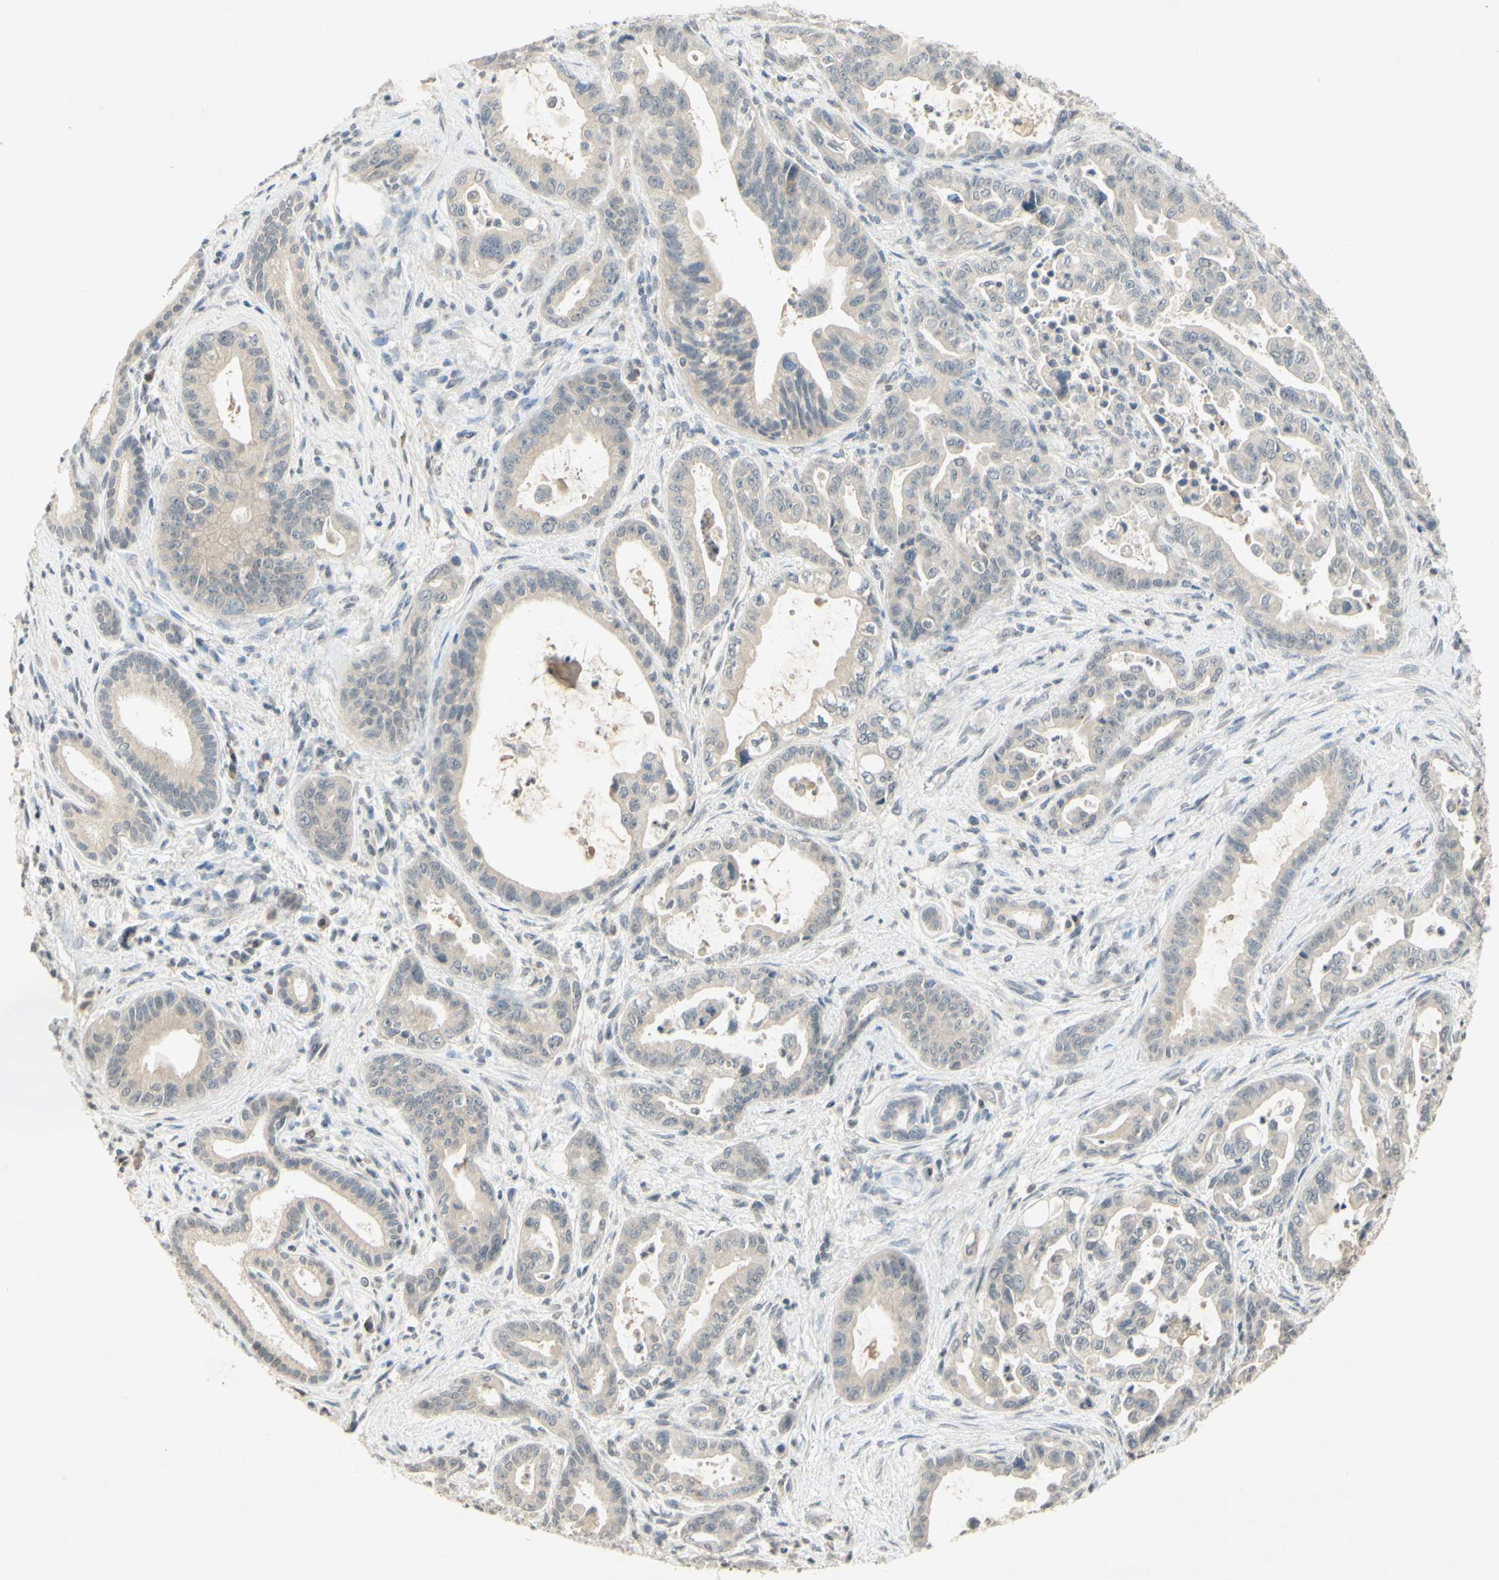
{"staining": {"intensity": "negative", "quantity": "none", "location": "none"}, "tissue": "pancreatic cancer", "cell_type": "Tumor cells", "image_type": "cancer", "snomed": [{"axis": "morphology", "description": "Adenocarcinoma, NOS"}, {"axis": "topography", "description": "Pancreas"}], "caption": "Tumor cells show no significant protein expression in pancreatic cancer. The staining was performed using DAB to visualize the protein expression in brown, while the nuclei were stained in blue with hematoxylin (Magnification: 20x).", "gene": "GLI1", "patient": {"sex": "male", "age": 70}}